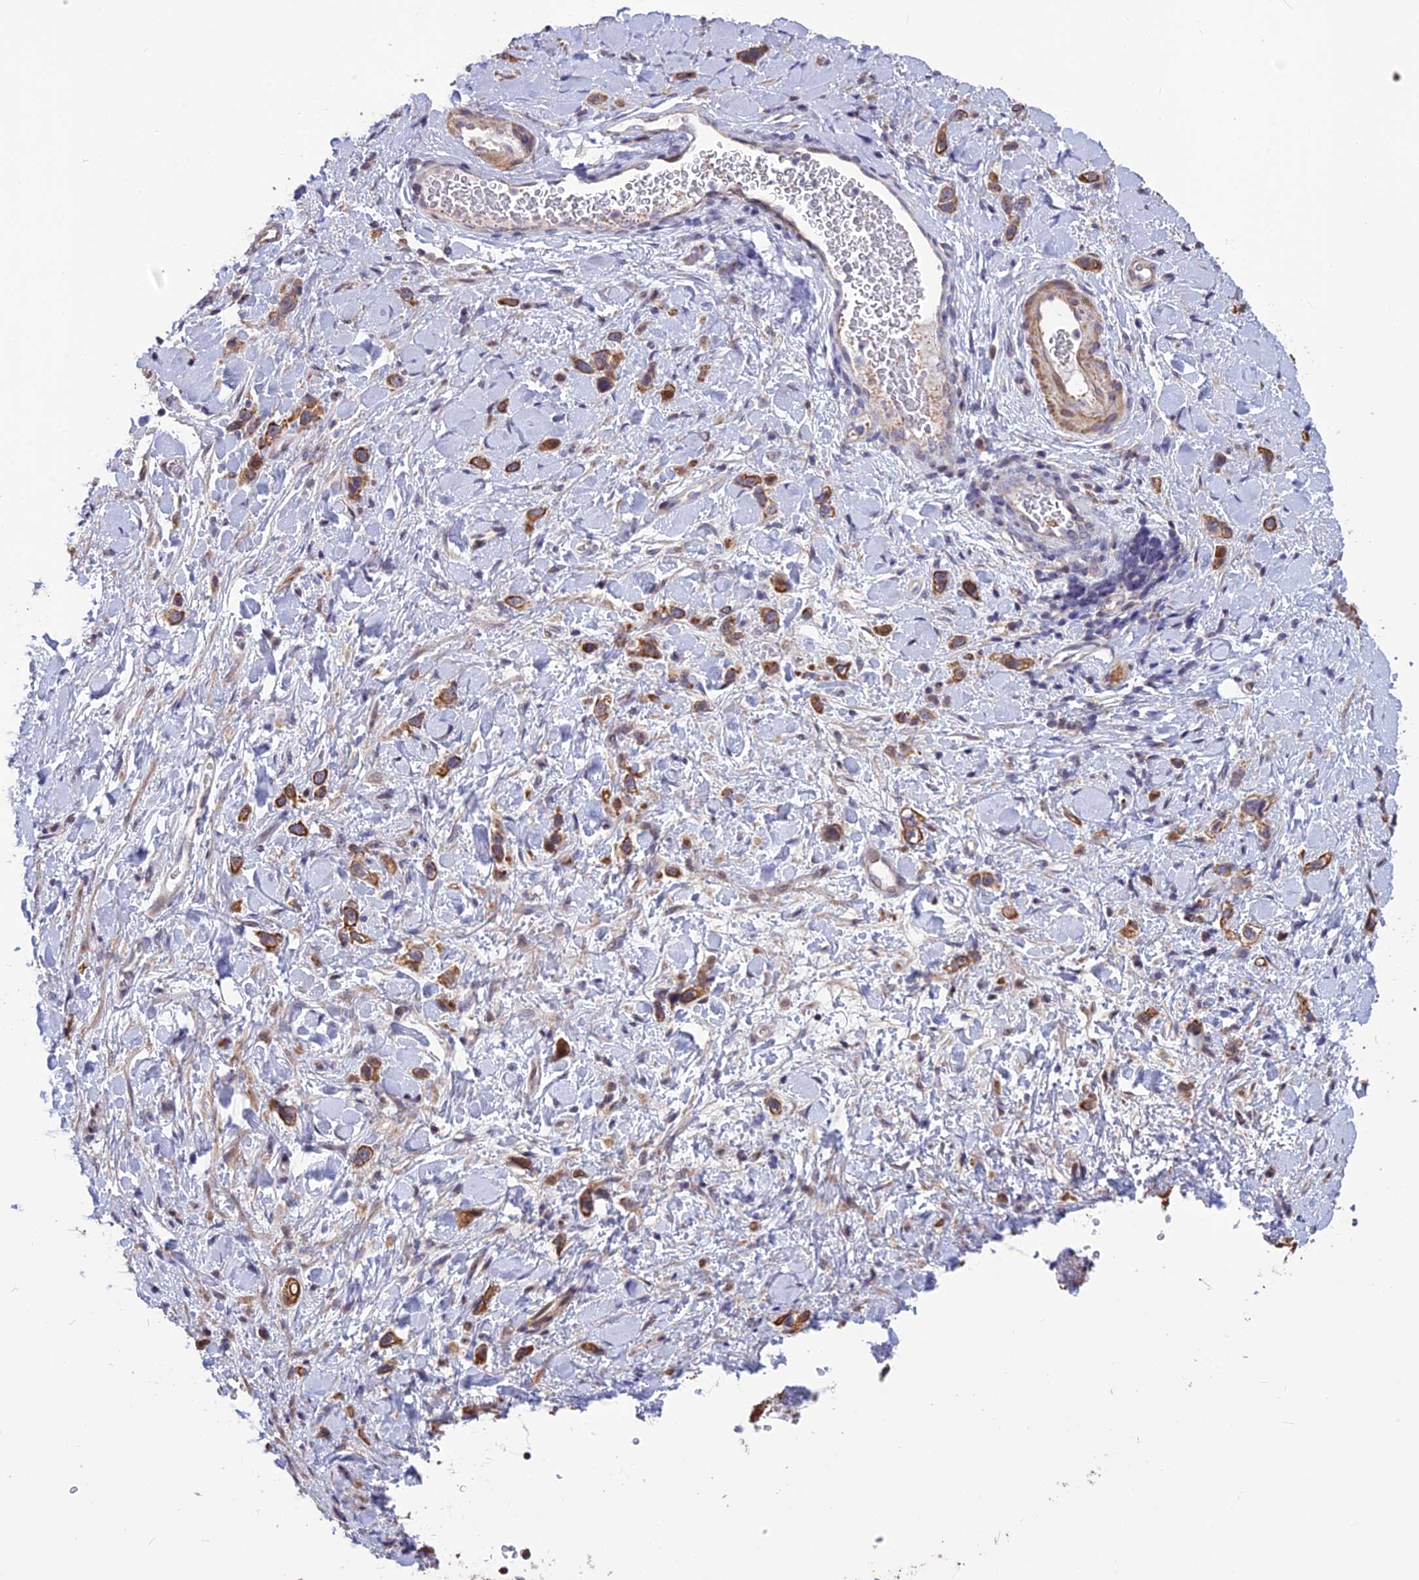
{"staining": {"intensity": "moderate", "quantity": ">75%", "location": "cytoplasmic/membranous"}, "tissue": "stomach cancer", "cell_type": "Tumor cells", "image_type": "cancer", "snomed": [{"axis": "morphology", "description": "Adenocarcinoma, NOS"}, {"axis": "topography", "description": "Stomach"}], "caption": "Immunohistochemistry image of human stomach cancer (adenocarcinoma) stained for a protein (brown), which demonstrates medium levels of moderate cytoplasmic/membranous positivity in about >75% of tumor cells.", "gene": "SPG21", "patient": {"sex": "female", "age": 65}}